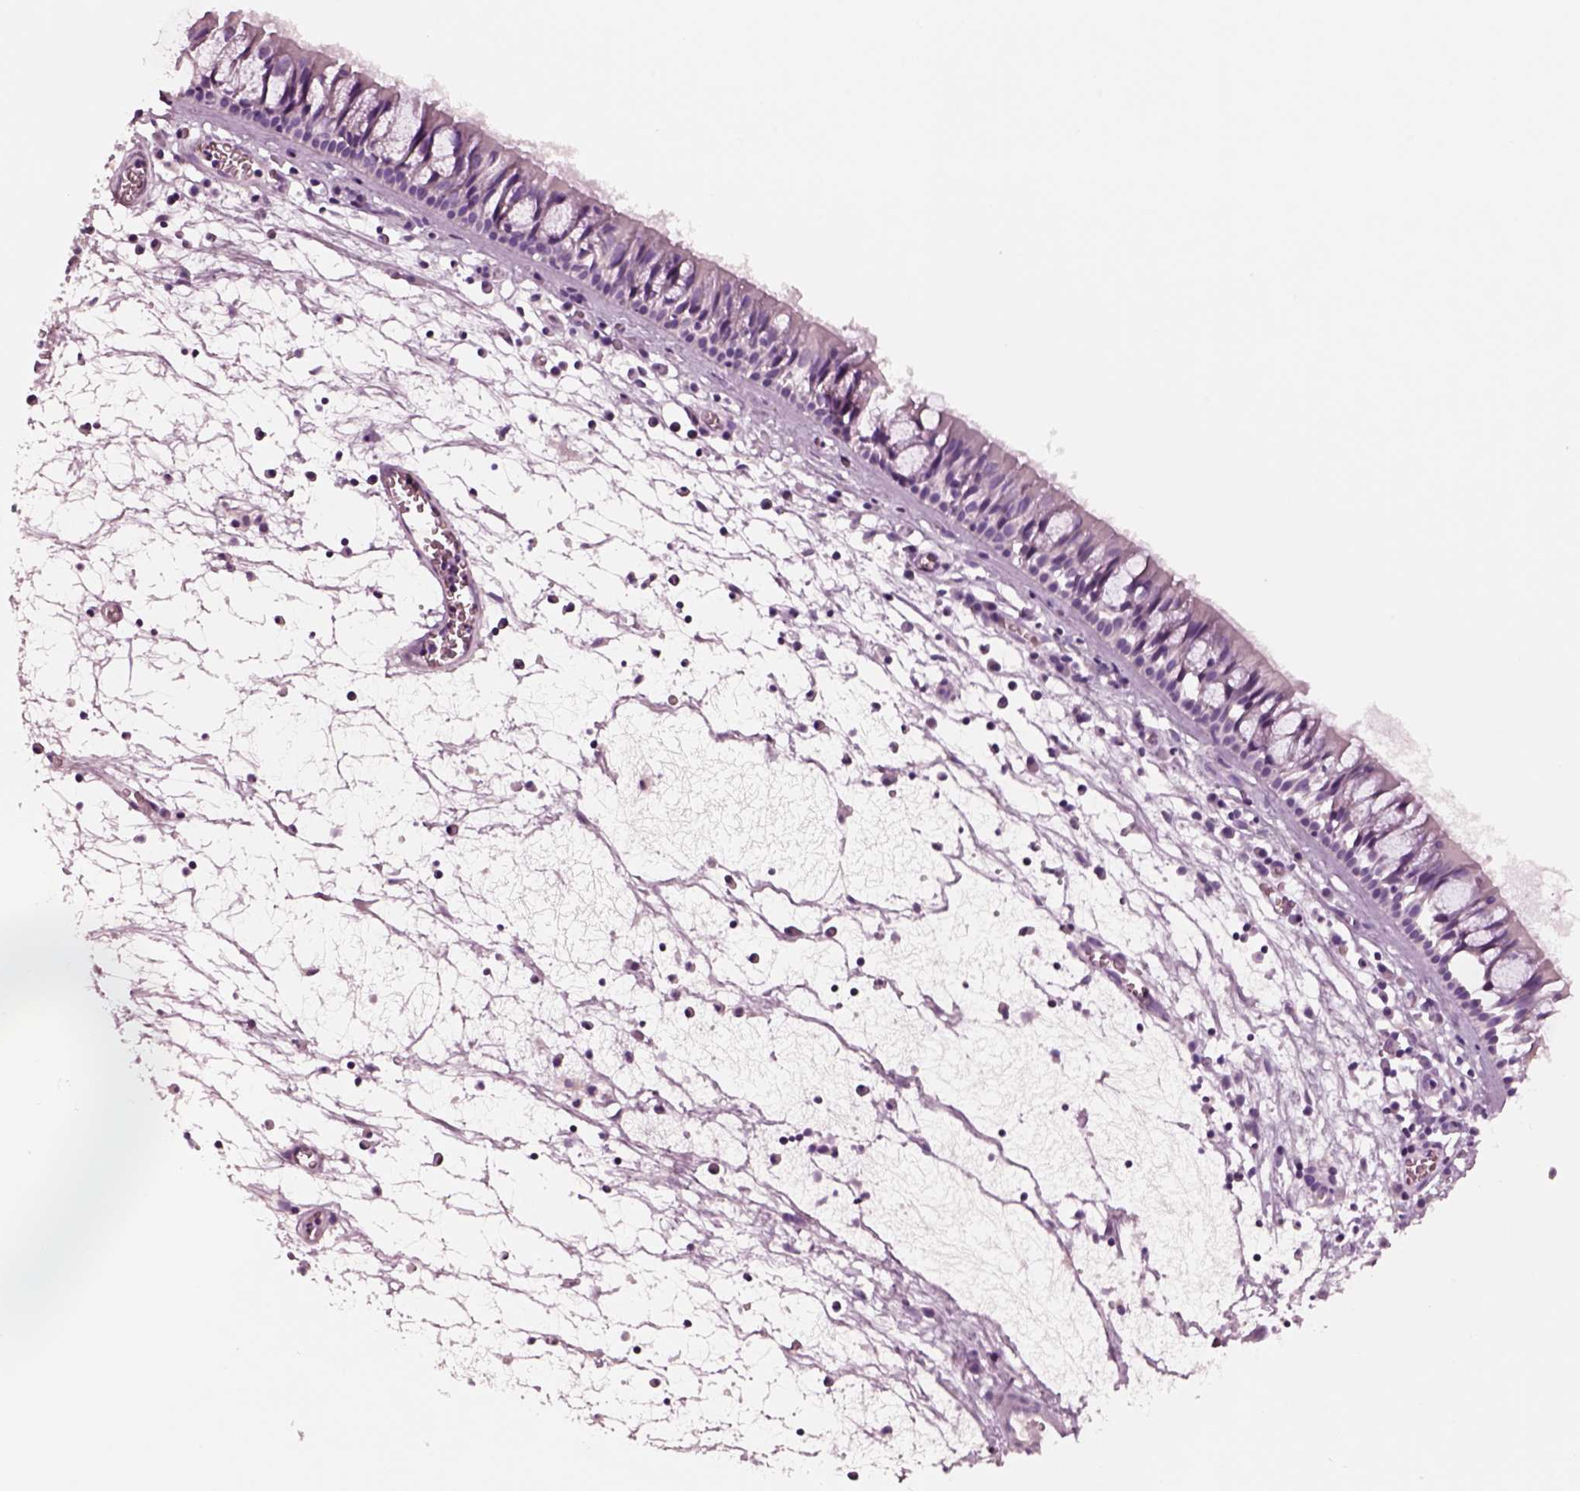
{"staining": {"intensity": "negative", "quantity": "none", "location": "none"}, "tissue": "nasopharynx", "cell_type": "Respiratory epithelial cells", "image_type": "normal", "snomed": [{"axis": "morphology", "description": "Normal tissue, NOS"}, {"axis": "topography", "description": "Nasopharynx"}], "caption": "The histopathology image reveals no significant expression in respiratory epithelial cells of nasopharynx.", "gene": "NMRK2", "patient": {"sex": "male", "age": 61}}